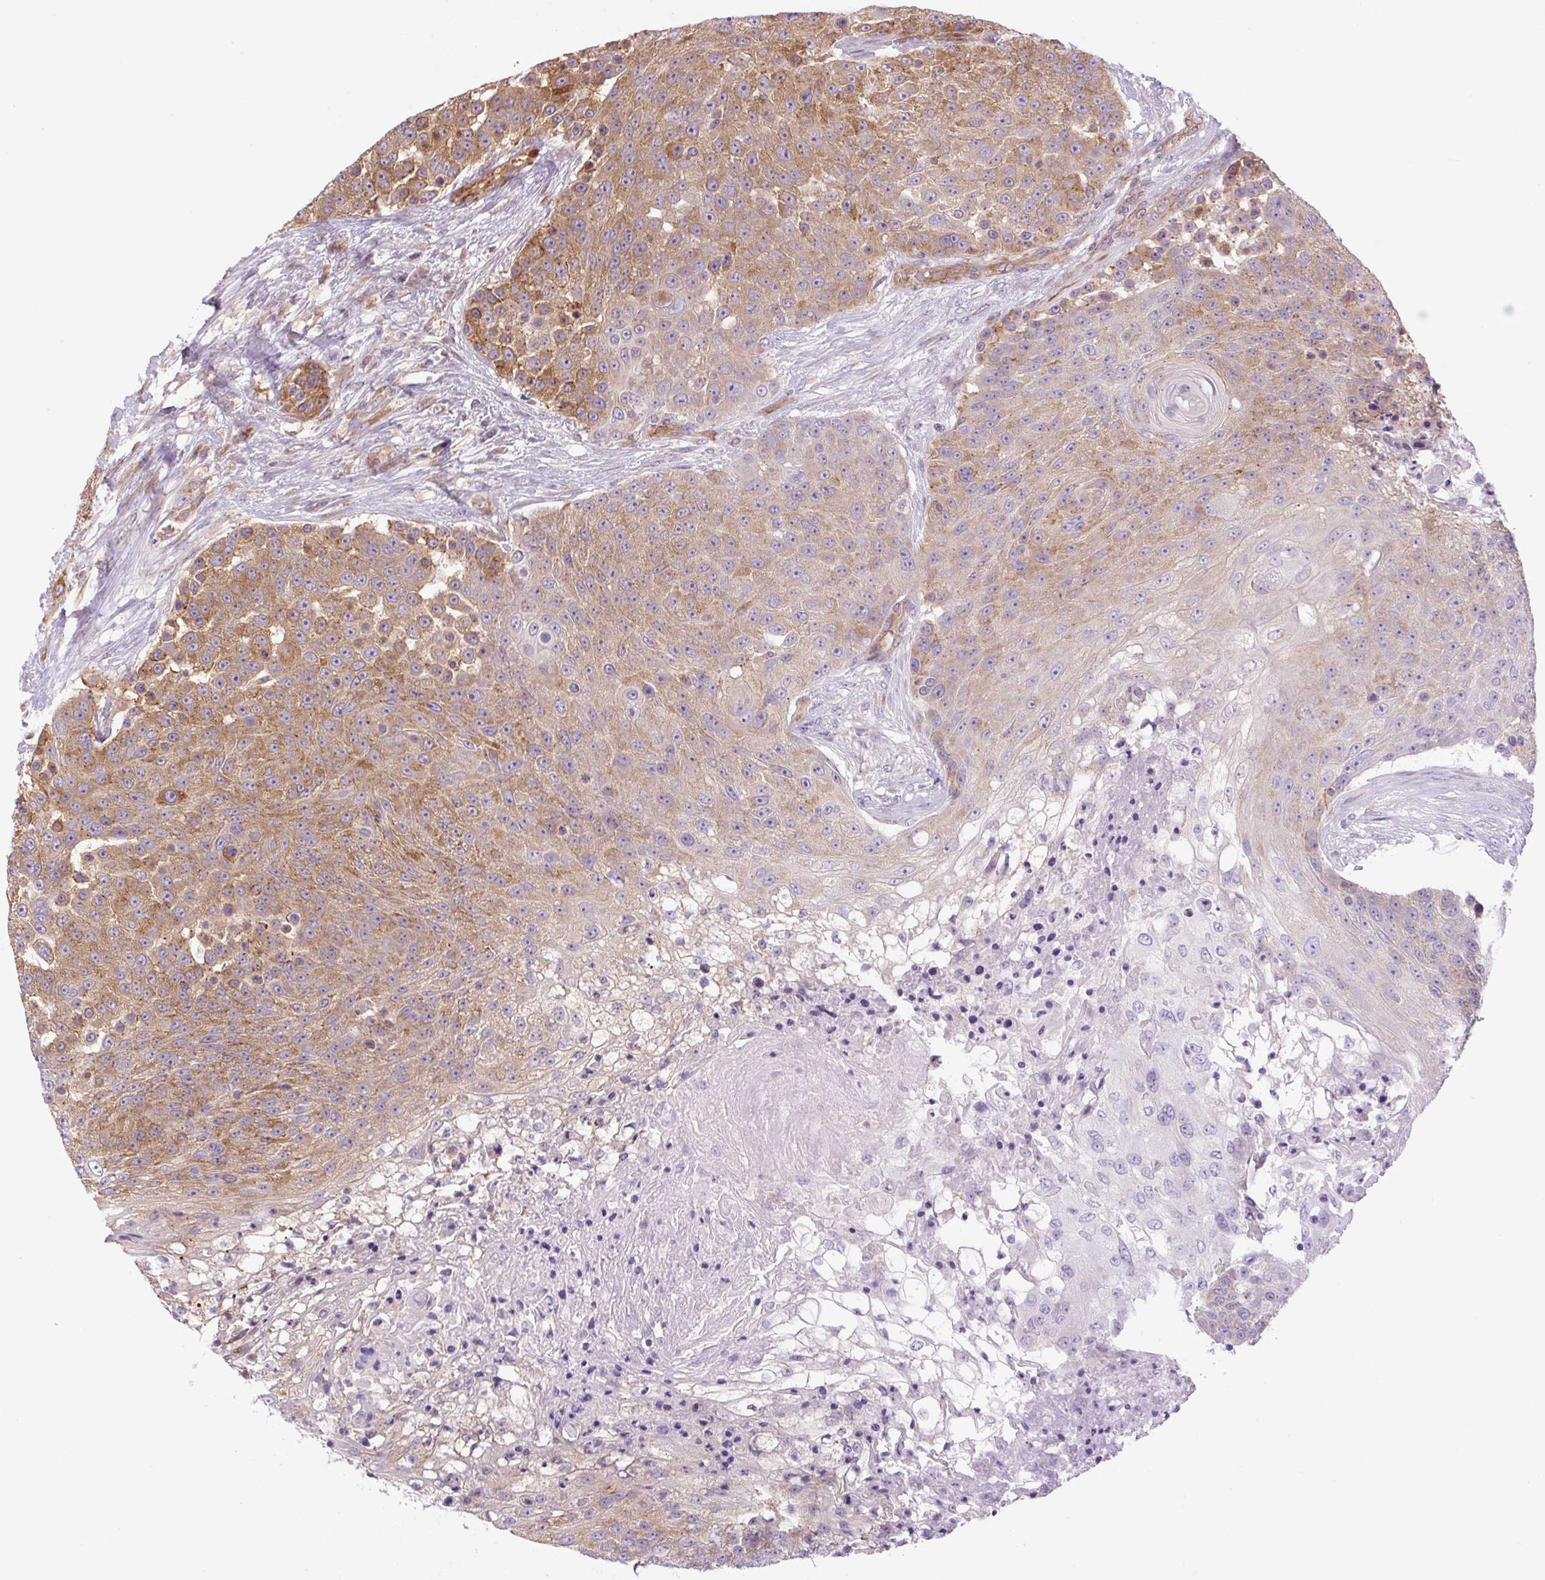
{"staining": {"intensity": "moderate", "quantity": "25%-75%", "location": "cytoplasmic/membranous"}, "tissue": "urothelial cancer", "cell_type": "Tumor cells", "image_type": "cancer", "snomed": [{"axis": "morphology", "description": "Urothelial carcinoma, High grade"}, {"axis": "topography", "description": "Urinary bladder"}], "caption": "Immunohistochemistry (IHC) (DAB (3,3'-diaminobenzidine)) staining of human high-grade urothelial carcinoma displays moderate cytoplasmic/membranous protein staining in about 25%-75% of tumor cells. The staining was performed using DAB, with brown indicating positive protein expression. Nuclei are stained blue with hematoxylin.", "gene": "SEPTIN10", "patient": {"sex": "female", "age": 63}}